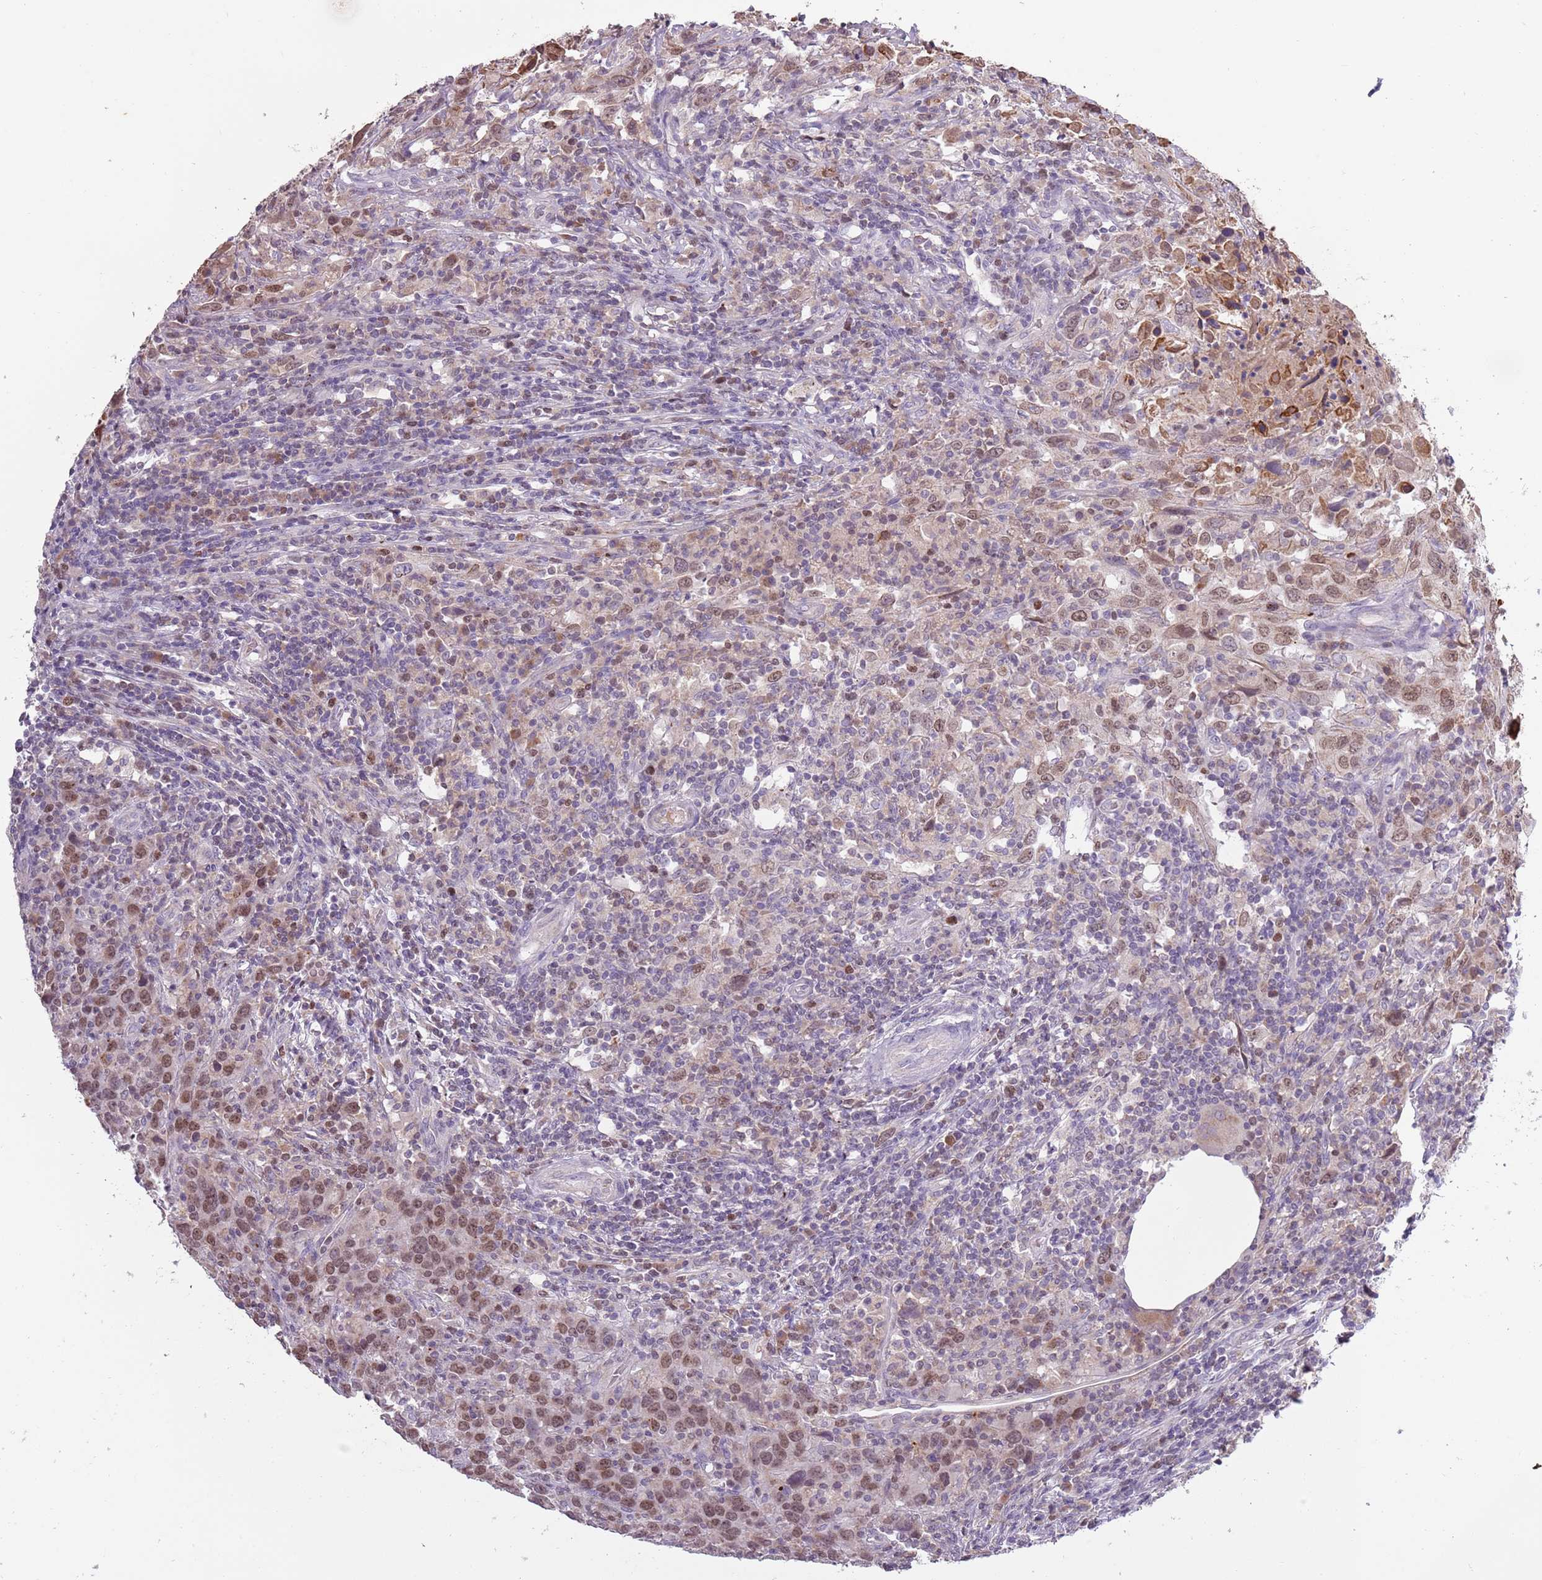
{"staining": {"intensity": "moderate", "quantity": ">75%", "location": "nuclear"}, "tissue": "urothelial cancer", "cell_type": "Tumor cells", "image_type": "cancer", "snomed": [{"axis": "morphology", "description": "Urothelial carcinoma, High grade"}, {"axis": "topography", "description": "Urinary bladder"}], "caption": "About >75% of tumor cells in human high-grade urothelial carcinoma display moderate nuclear protein expression as visualized by brown immunohistochemical staining.", "gene": "SYS1", "patient": {"sex": "male", "age": 61}}